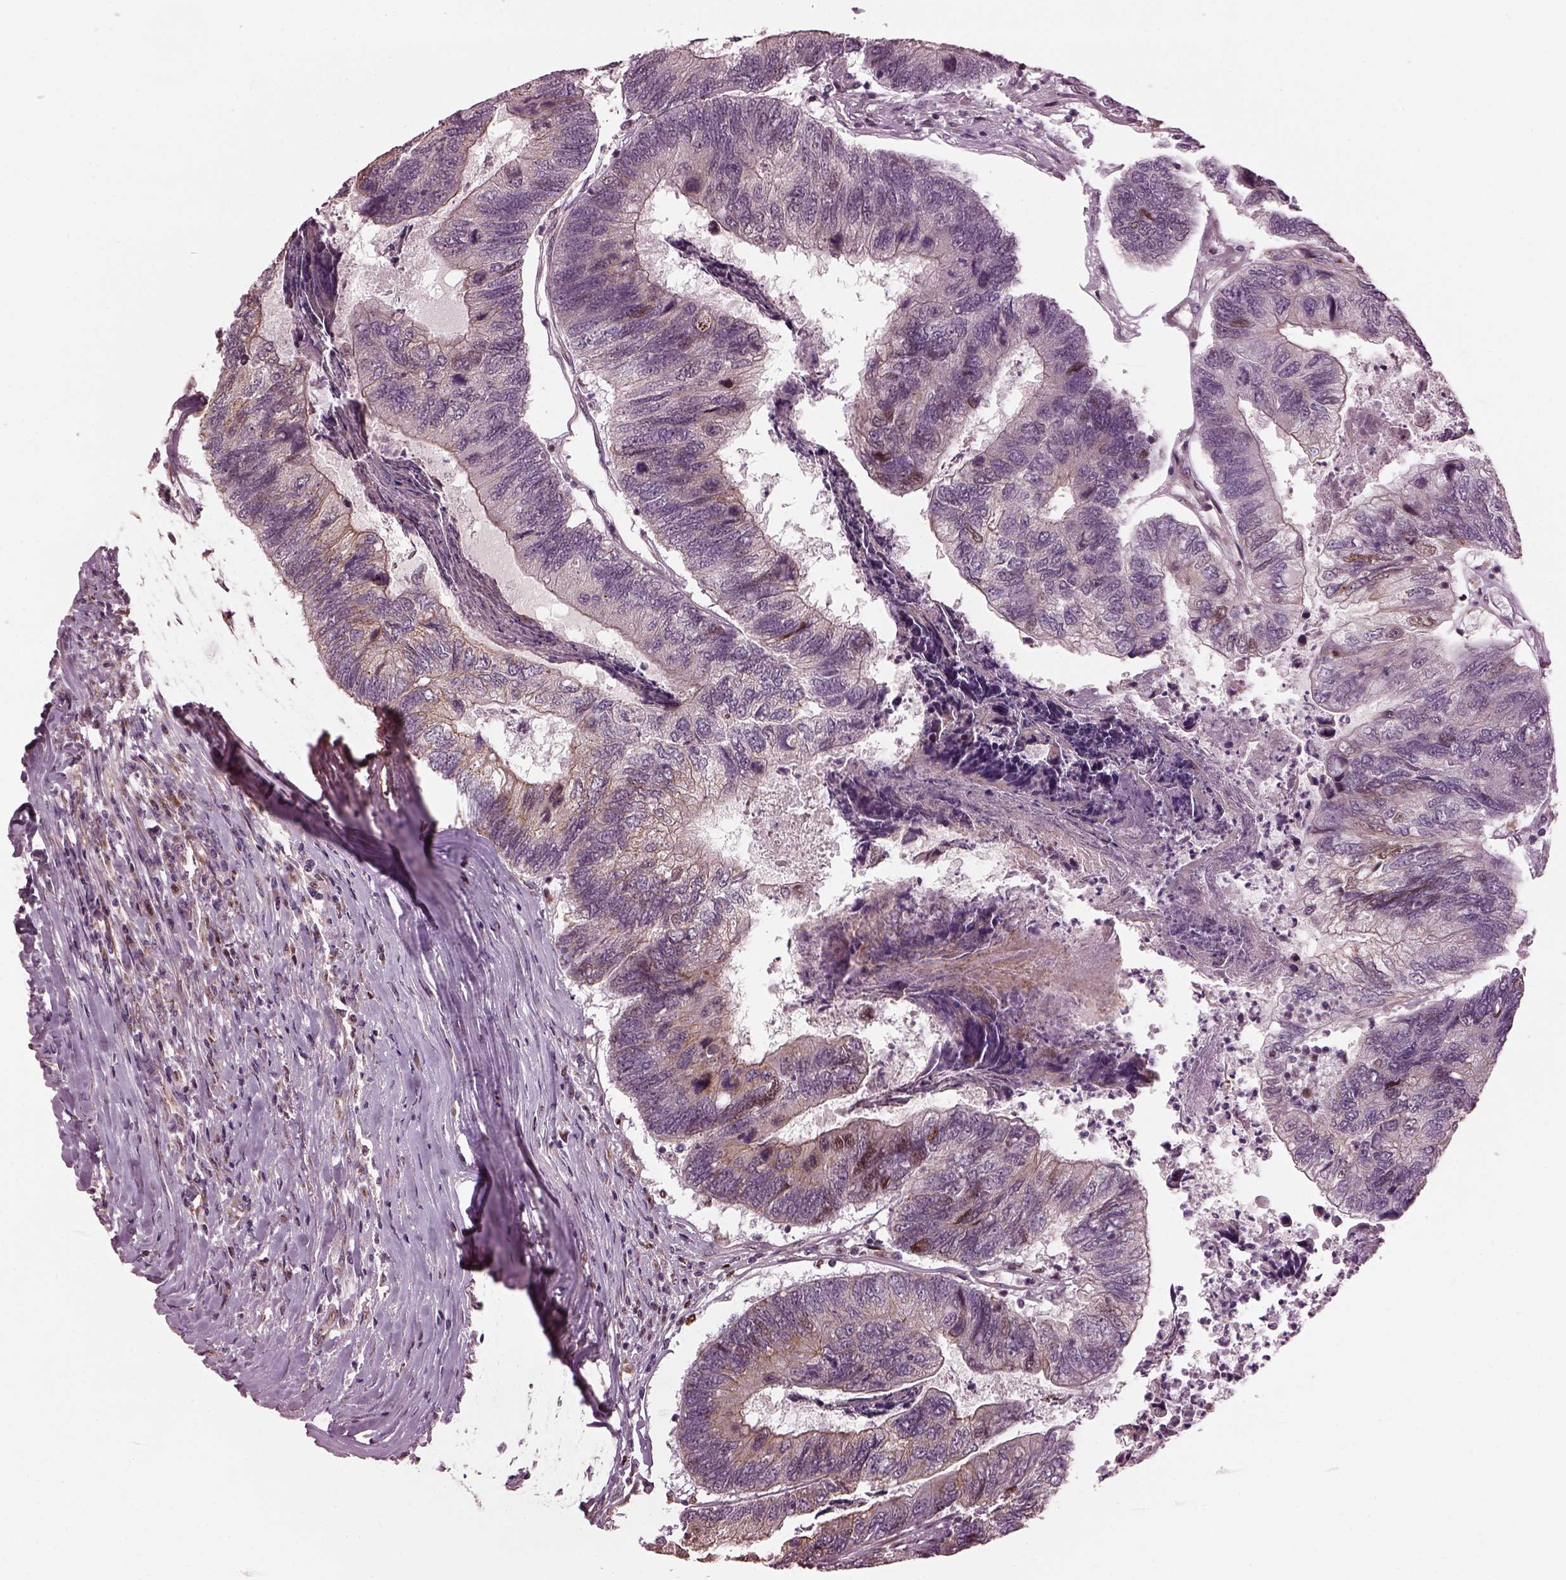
{"staining": {"intensity": "moderate", "quantity": "<25%", "location": "cytoplasmic/membranous"}, "tissue": "colorectal cancer", "cell_type": "Tumor cells", "image_type": "cancer", "snomed": [{"axis": "morphology", "description": "Adenocarcinoma, NOS"}, {"axis": "topography", "description": "Colon"}], "caption": "Approximately <25% of tumor cells in adenocarcinoma (colorectal) display moderate cytoplasmic/membranous protein expression as visualized by brown immunohistochemical staining.", "gene": "RUFY3", "patient": {"sex": "female", "age": 67}}